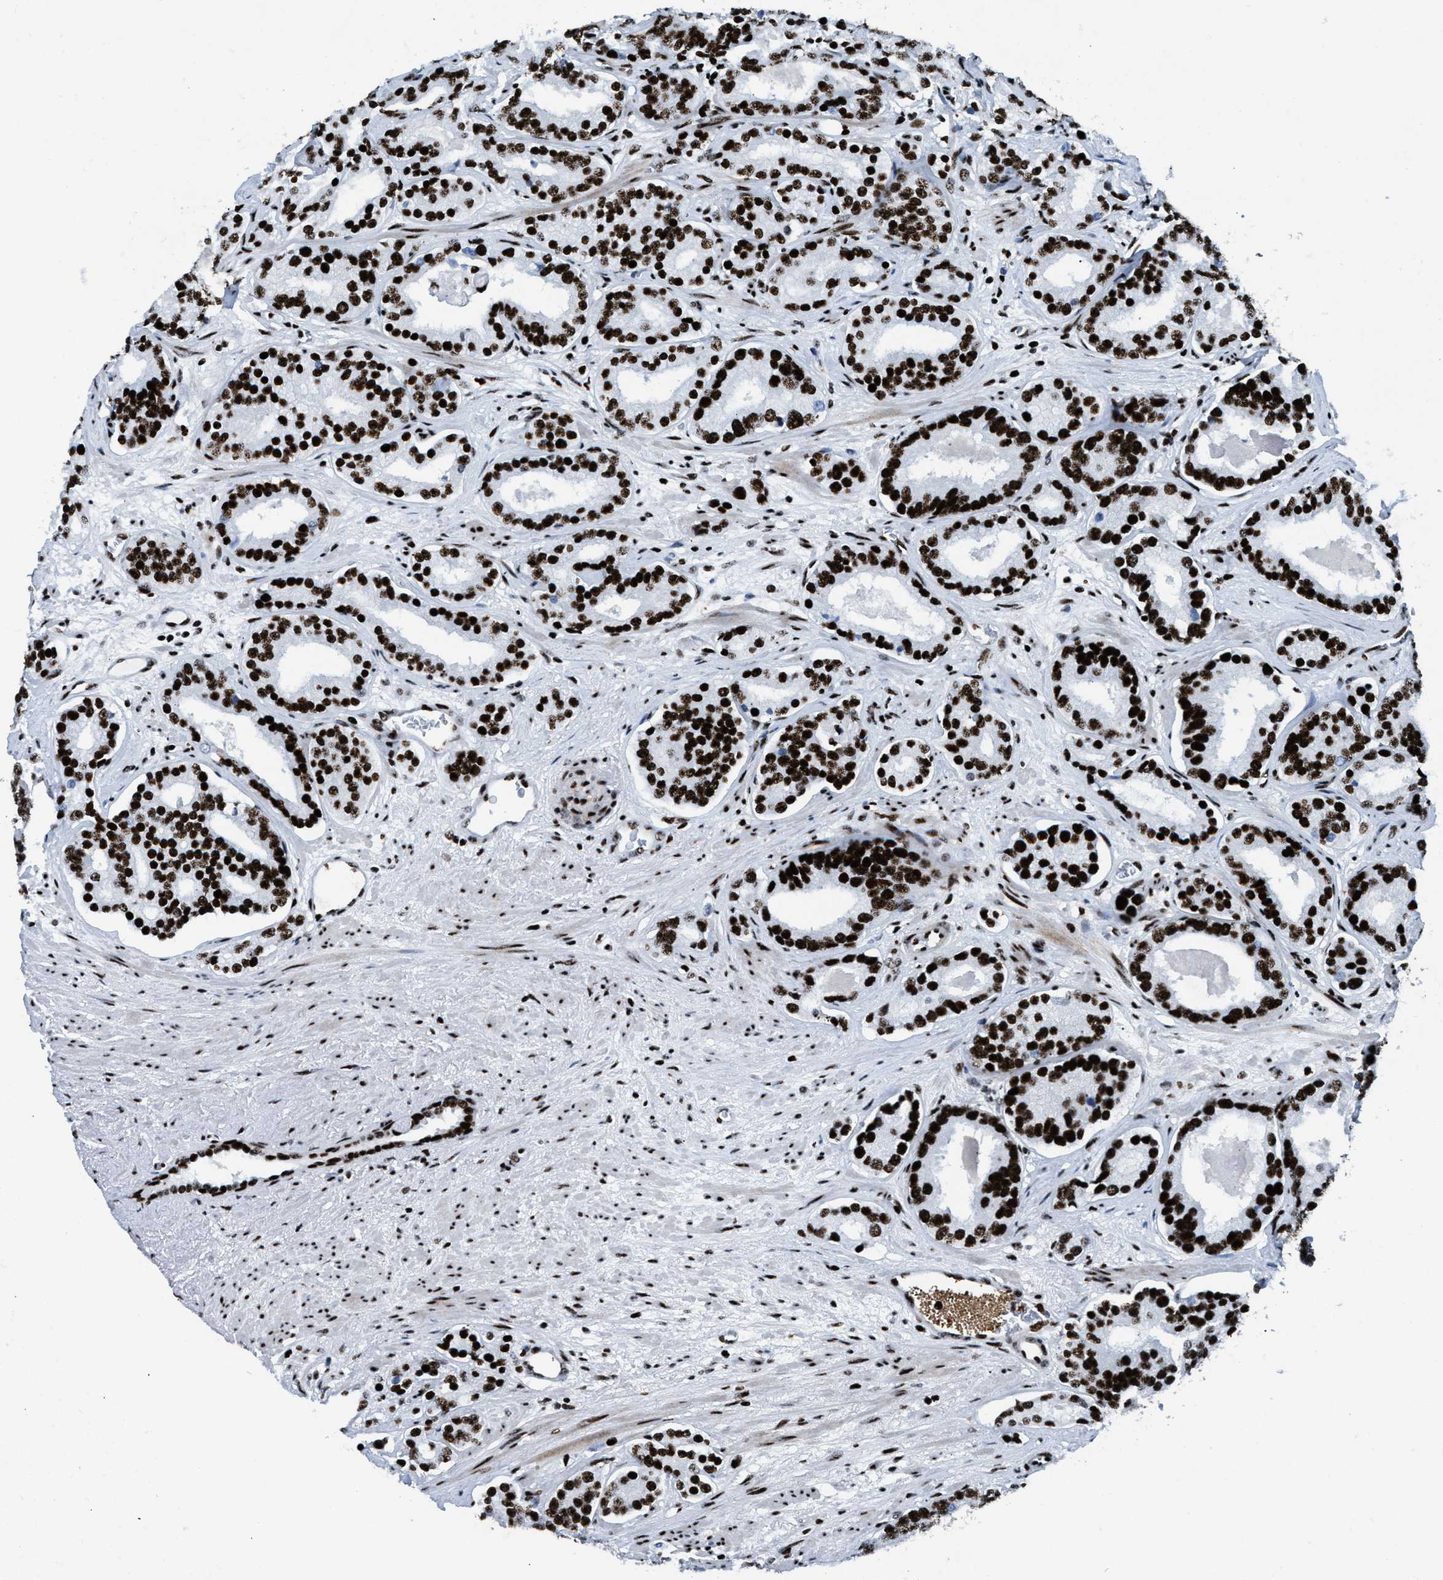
{"staining": {"intensity": "strong", "quantity": ">75%", "location": "nuclear"}, "tissue": "prostate cancer", "cell_type": "Tumor cells", "image_type": "cancer", "snomed": [{"axis": "morphology", "description": "Adenocarcinoma, Low grade"}, {"axis": "topography", "description": "Prostate"}], "caption": "This is a photomicrograph of immunohistochemistry (IHC) staining of prostate adenocarcinoma (low-grade), which shows strong expression in the nuclear of tumor cells.", "gene": "NONO", "patient": {"sex": "male", "age": 63}}